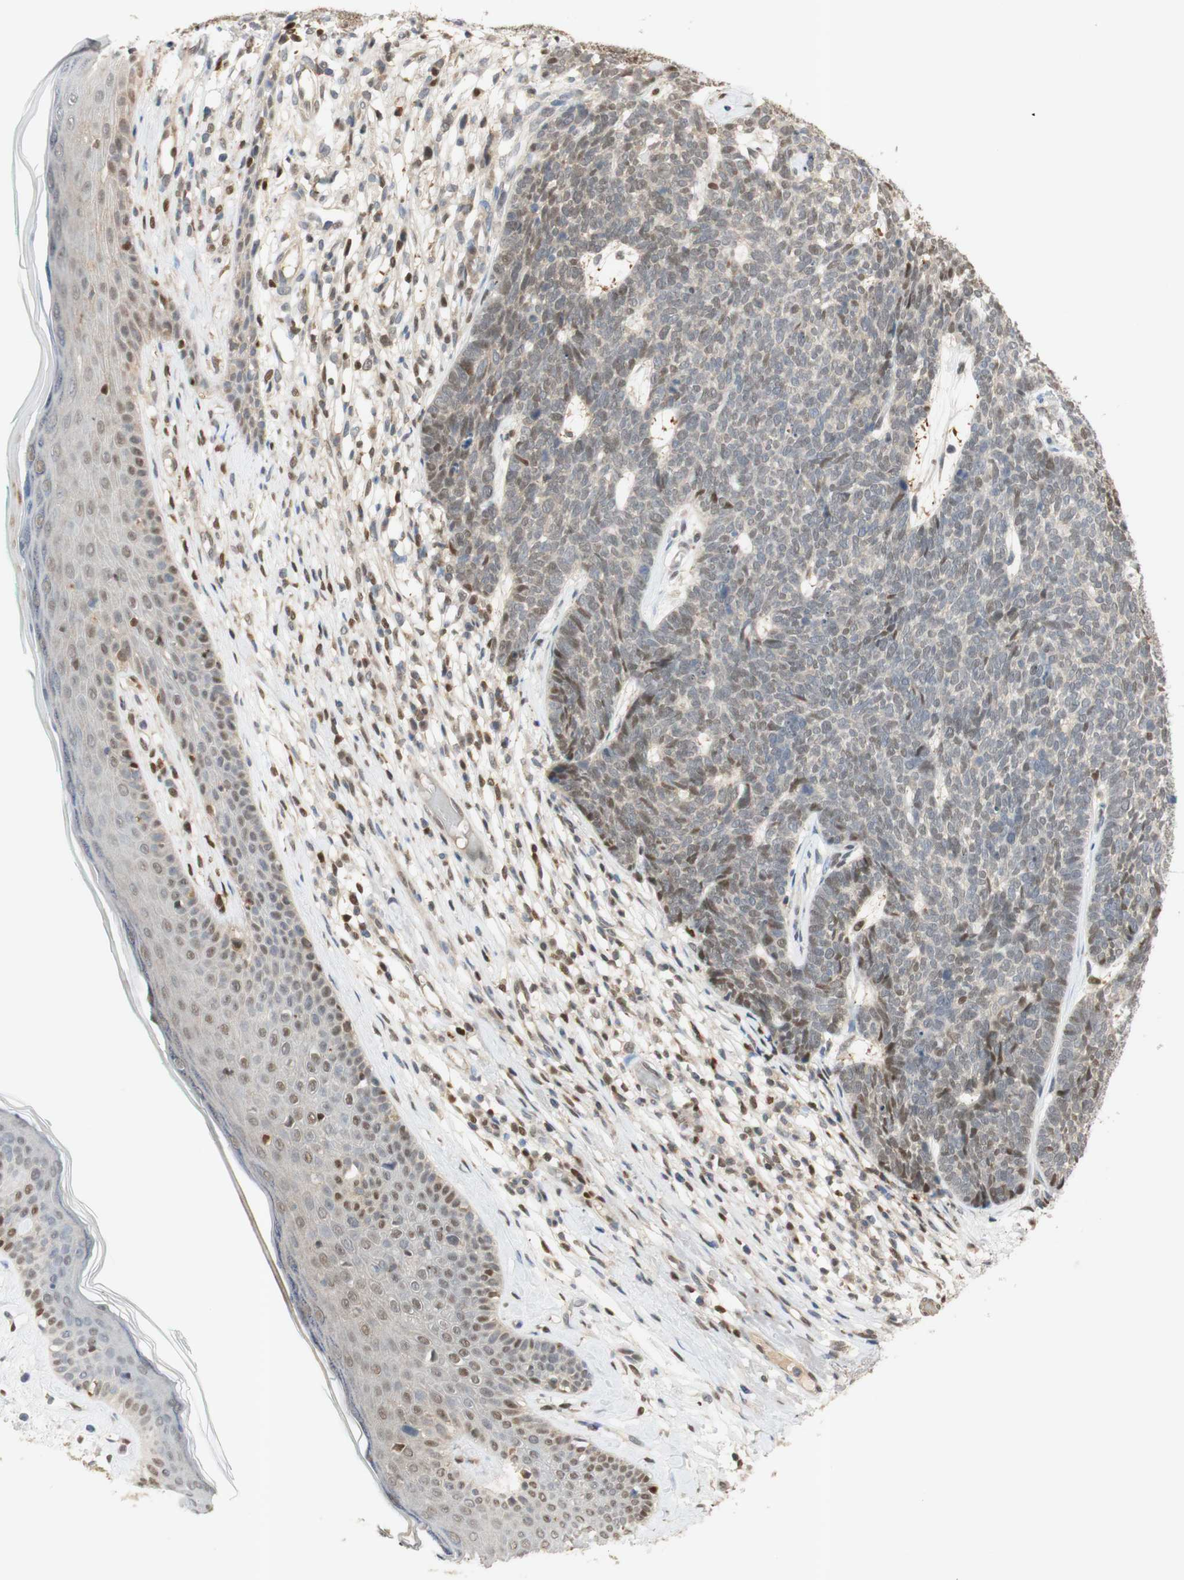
{"staining": {"intensity": "weak", "quantity": "25%-75%", "location": "cytoplasmic/membranous,nuclear"}, "tissue": "skin cancer", "cell_type": "Tumor cells", "image_type": "cancer", "snomed": [{"axis": "morphology", "description": "Basal cell carcinoma"}, {"axis": "topography", "description": "Skin"}], "caption": "Immunohistochemical staining of basal cell carcinoma (skin) displays low levels of weak cytoplasmic/membranous and nuclear staining in approximately 25%-75% of tumor cells.", "gene": "NAP1L4", "patient": {"sex": "female", "age": 84}}